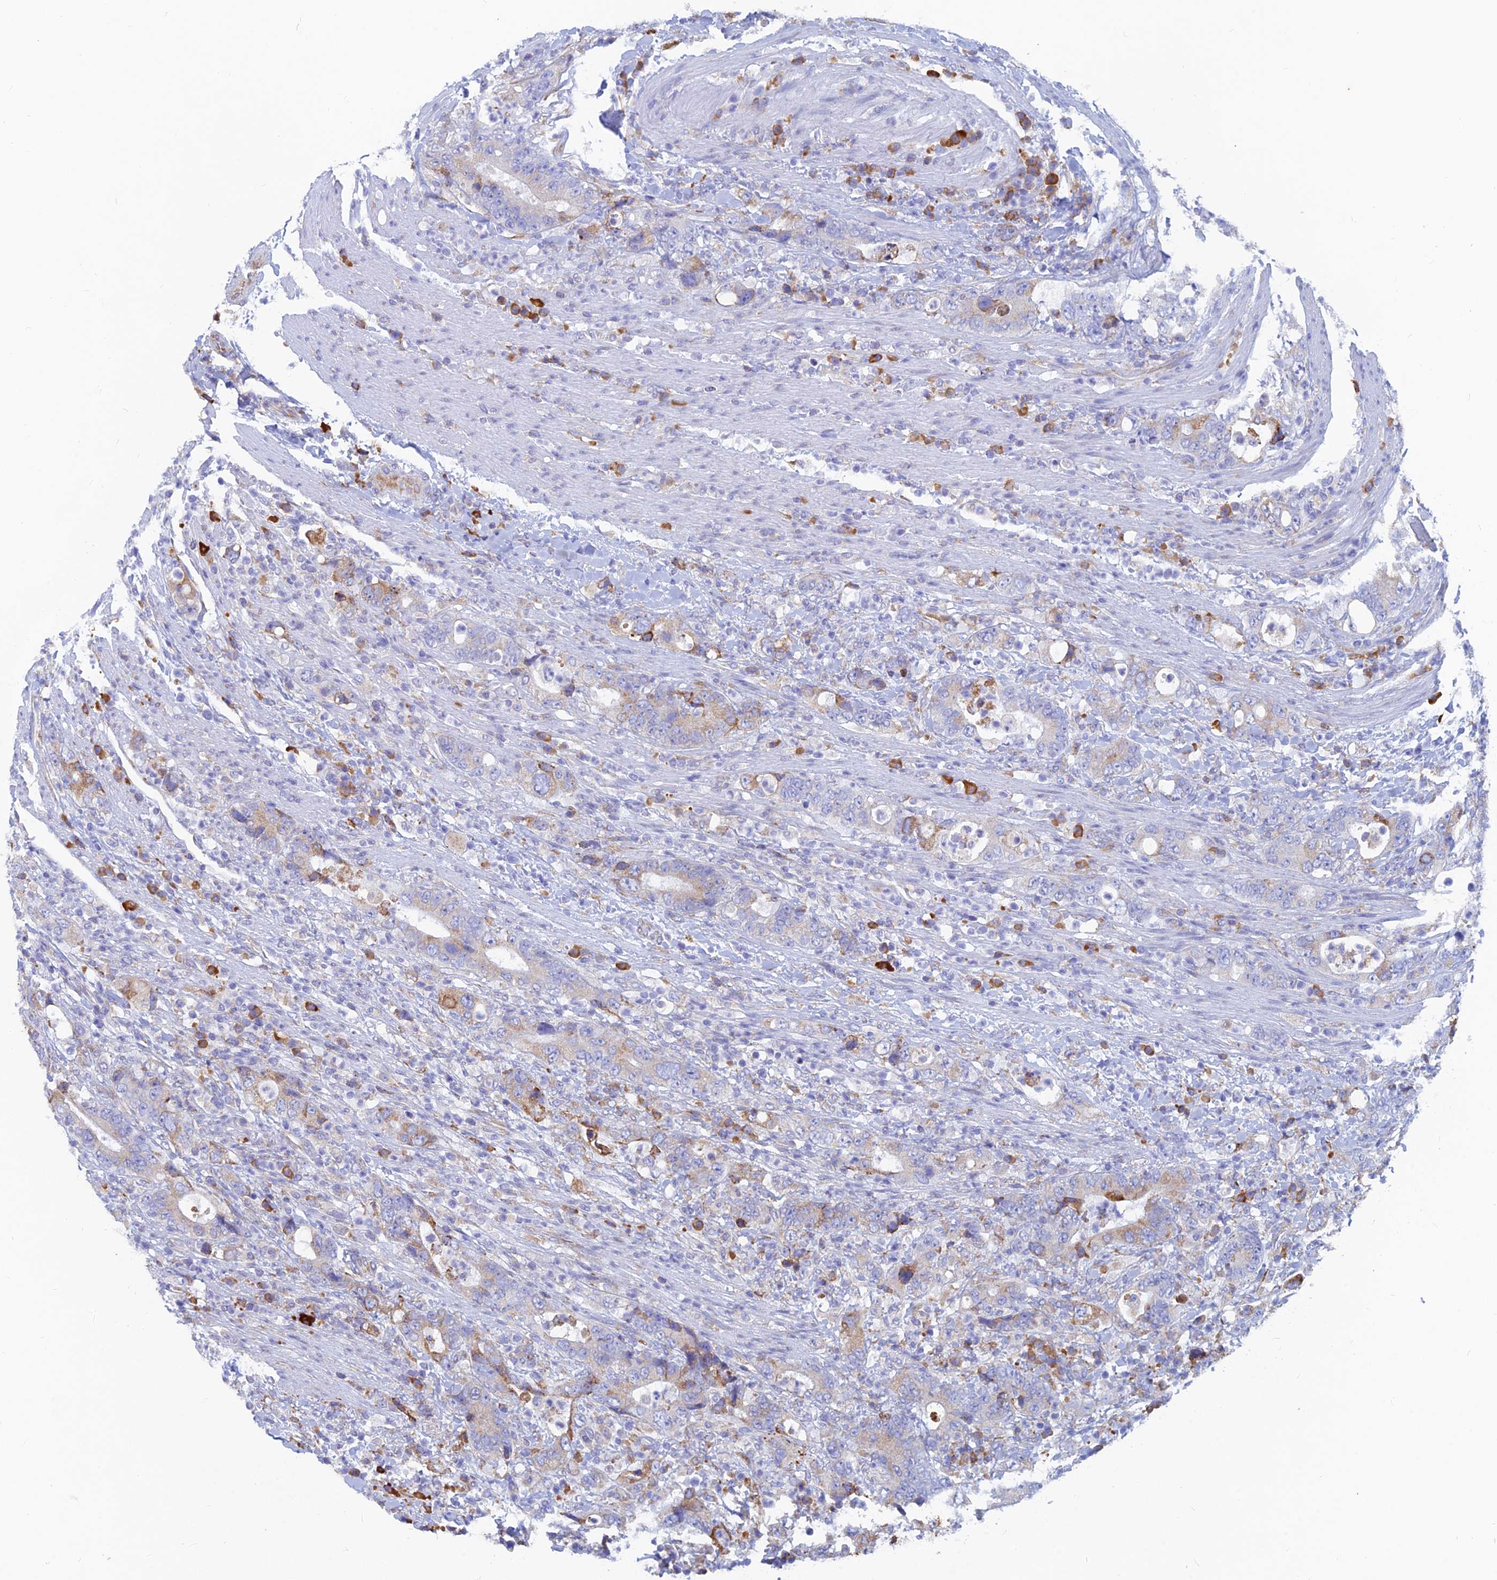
{"staining": {"intensity": "moderate", "quantity": "<25%", "location": "cytoplasmic/membranous"}, "tissue": "colorectal cancer", "cell_type": "Tumor cells", "image_type": "cancer", "snomed": [{"axis": "morphology", "description": "Adenocarcinoma, NOS"}, {"axis": "topography", "description": "Colon"}], "caption": "Moderate cytoplasmic/membranous protein positivity is identified in approximately <25% of tumor cells in colorectal adenocarcinoma.", "gene": "WDR35", "patient": {"sex": "female", "age": 75}}